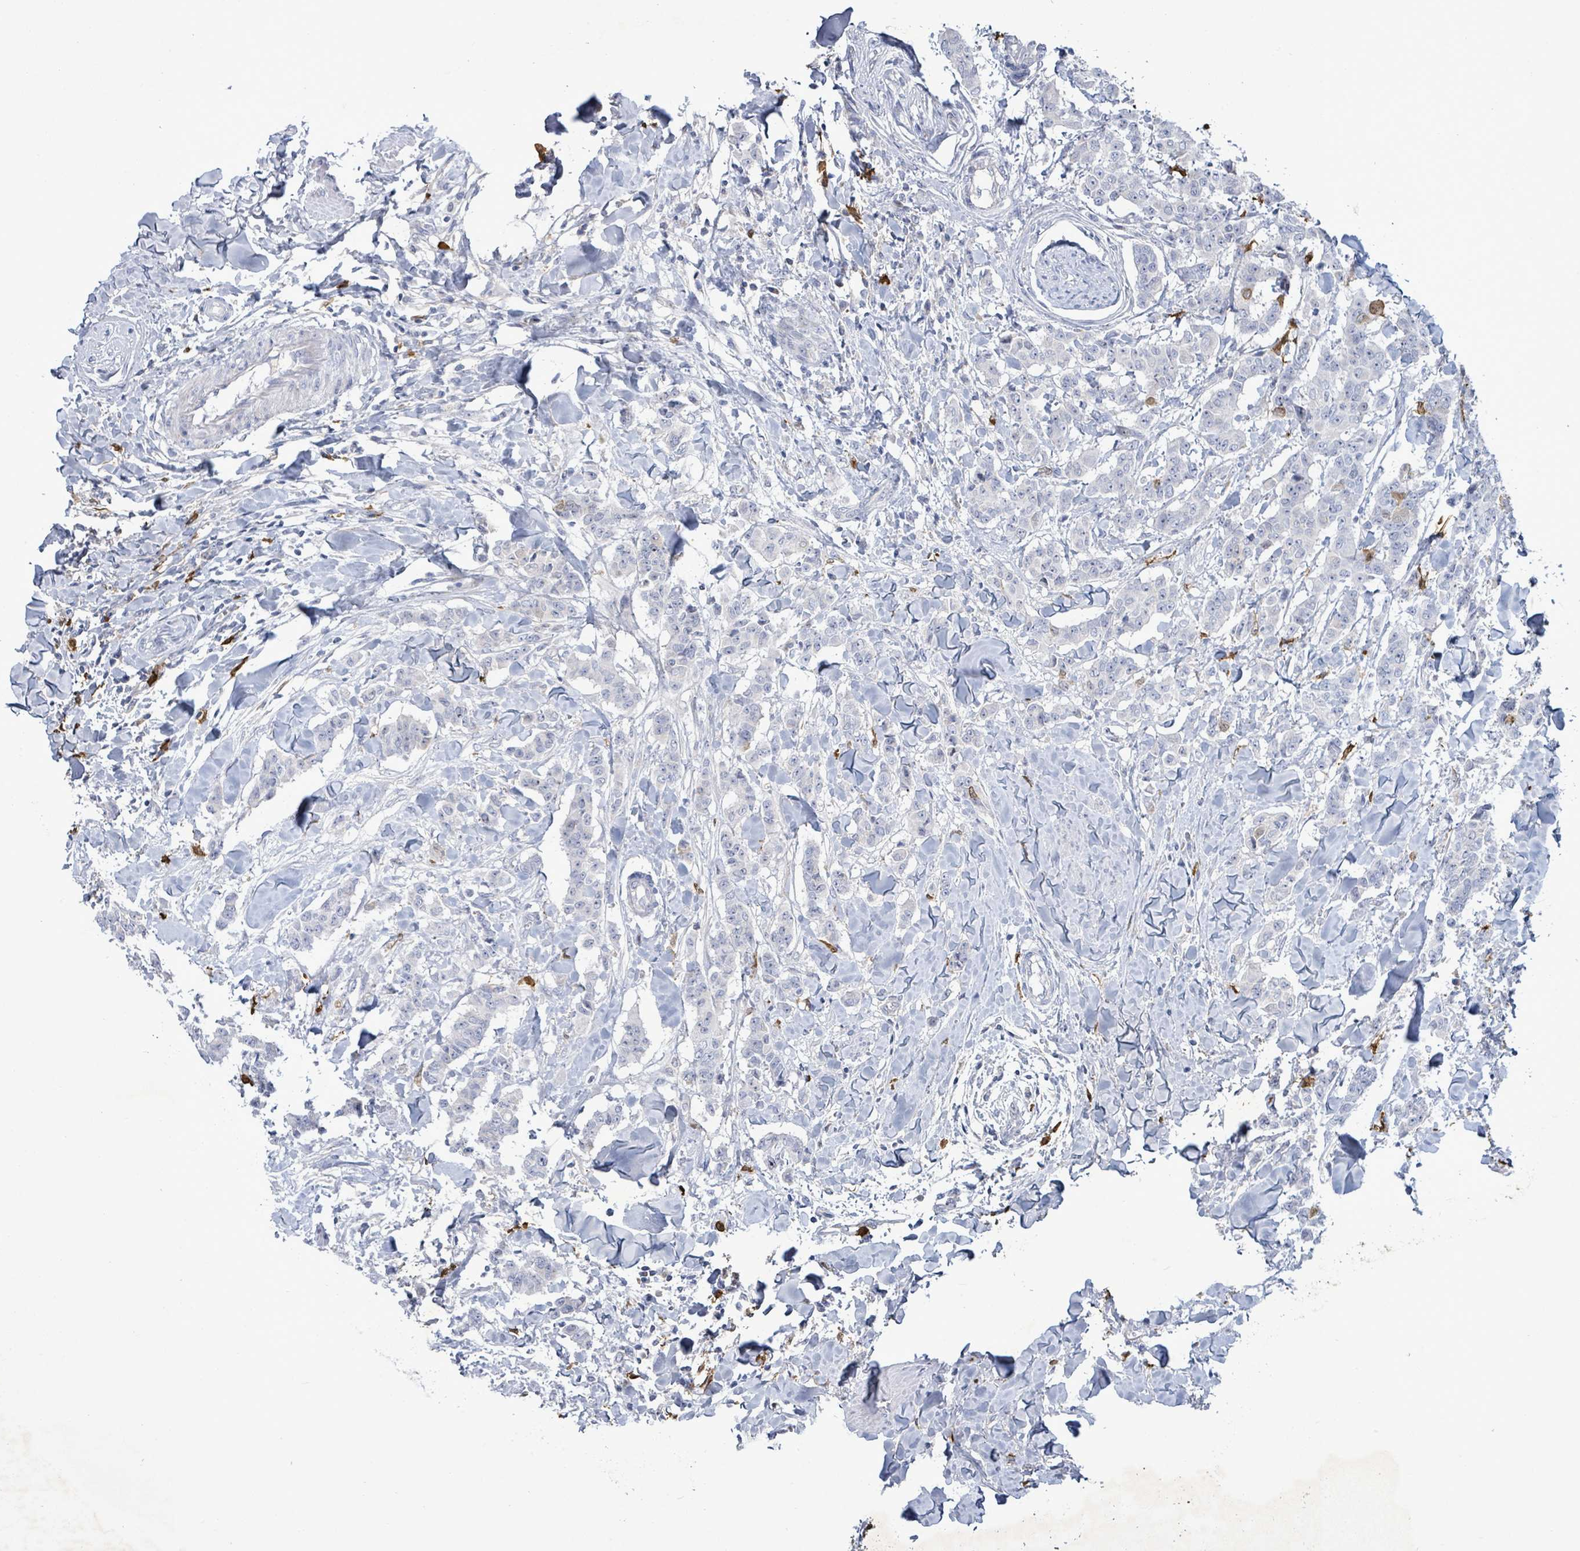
{"staining": {"intensity": "negative", "quantity": "none", "location": "none"}, "tissue": "breast cancer", "cell_type": "Tumor cells", "image_type": "cancer", "snomed": [{"axis": "morphology", "description": "Duct carcinoma"}, {"axis": "topography", "description": "Breast"}], "caption": "There is no significant expression in tumor cells of breast intraductal carcinoma.", "gene": "FAM210A", "patient": {"sex": "female", "age": 40}}